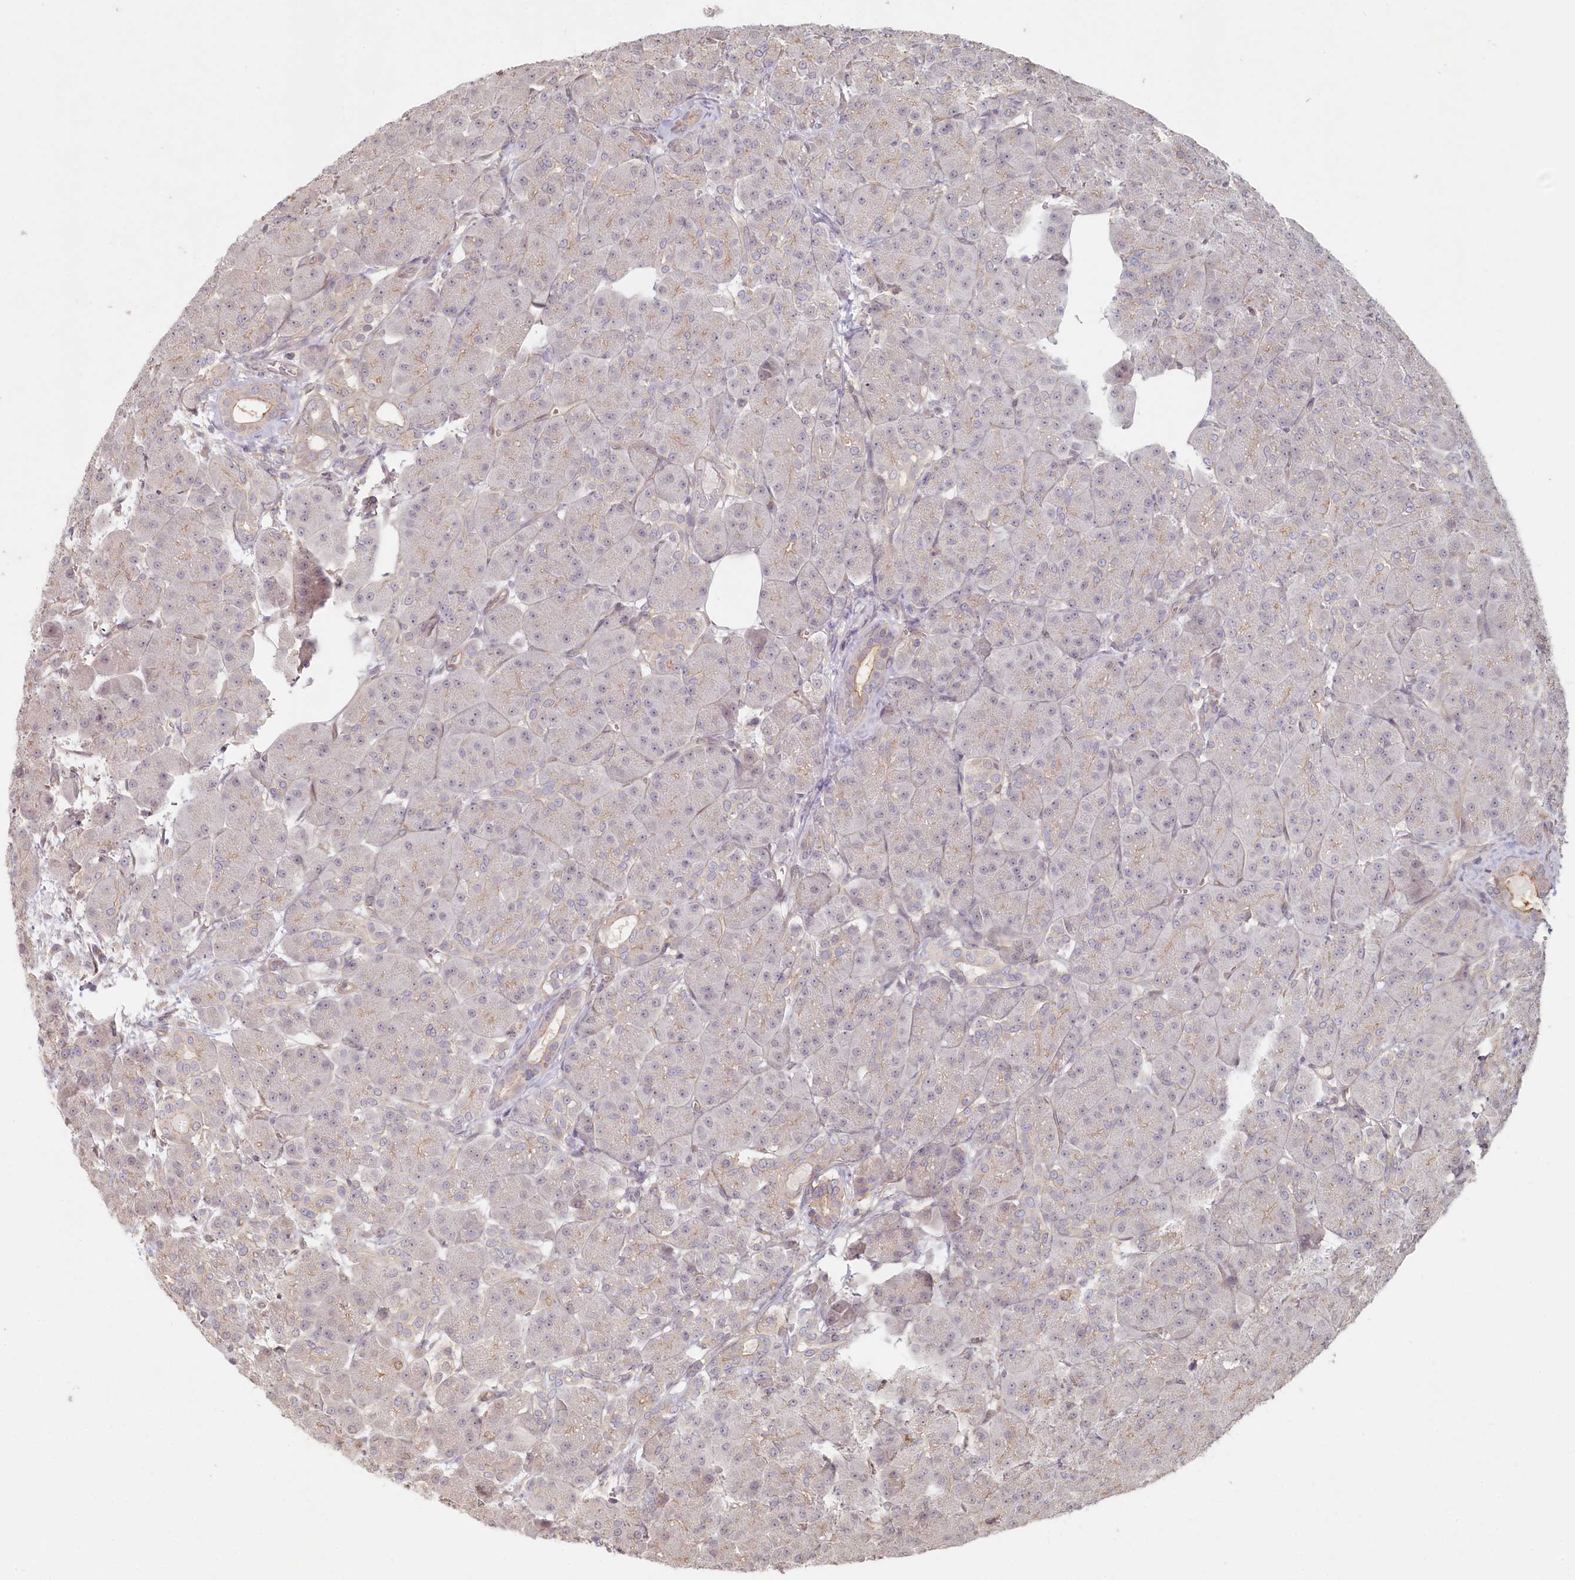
{"staining": {"intensity": "weak", "quantity": "25%-75%", "location": "cytoplasmic/membranous"}, "tissue": "pancreas", "cell_type": "Exocrine glandular cells", "image_type": "normal", "snomed": [{"axis": "morphology", "description": "Normal tissue, NOS"}, {"axis": "topography", "description": "Pancreas"}], "caption": "Brown immunohistochemical staining in normal human pancreas exhibits weak cytoplasmic/membranous positivity in about 25%-75% of exocrine glandular cells. (DAB (3,3'-diaminobenzidine) IHC, brown staining for protein, blue staining for nuclei).", "gene": "TCHP", "patient": {"sex": "male", "age": 63}}